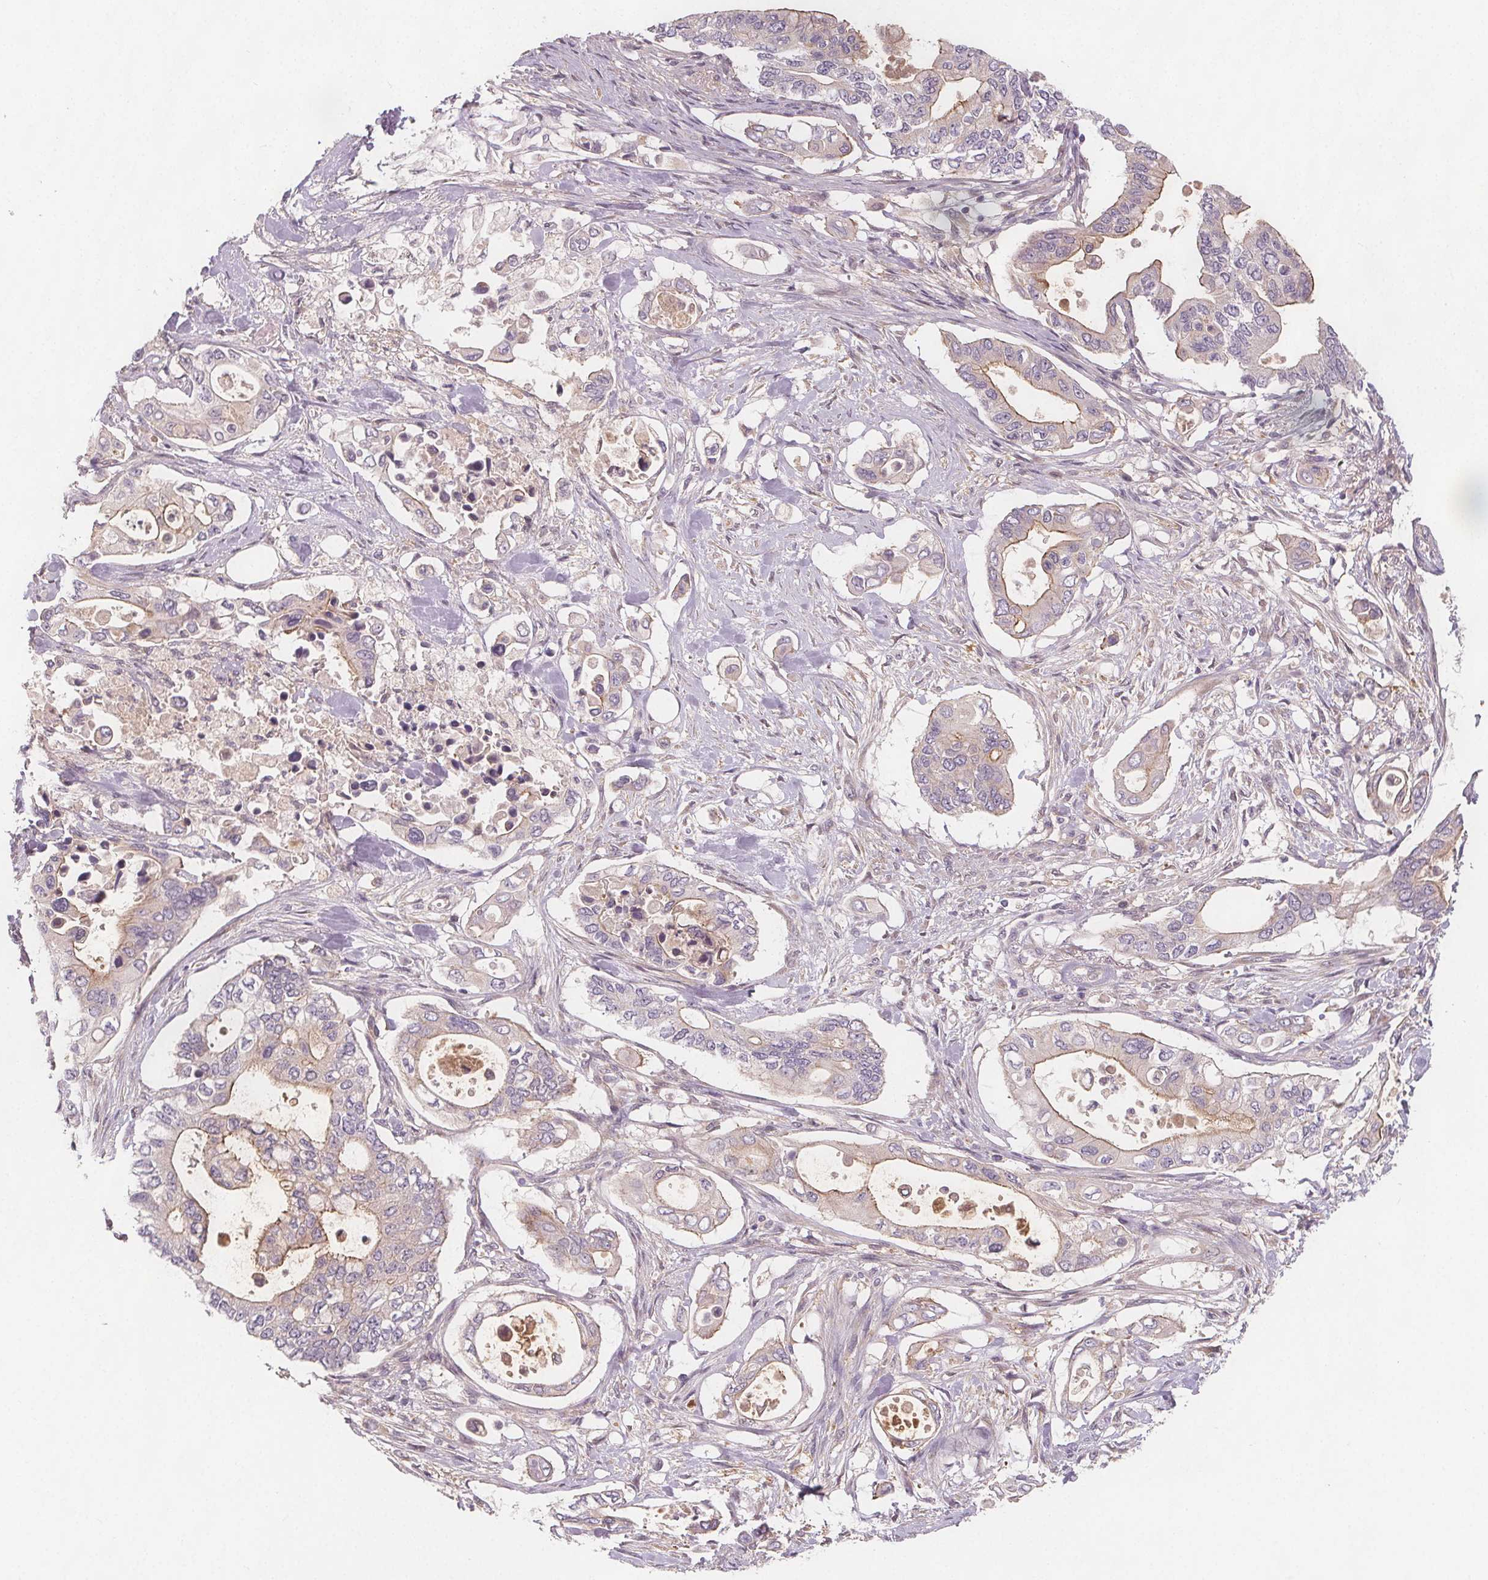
{"staining": {"intensity": "negative", "quantity": "none", "location": "none"}, "tissue": "pancreatic cancer", "cell_type": "Tumor cells", "image_type": "cancer", "snomed": [{"axis": "morphology", "description": "Adenocarcinoma, NOS"}, {"axis": "topography", "description": "Pancreas"}], "caption": "There is no significant positivity in tumor cells of pancreatic adenocarcinoma.", "gene": "VNN1", "patient": {"sex": "female", "age": 63}}